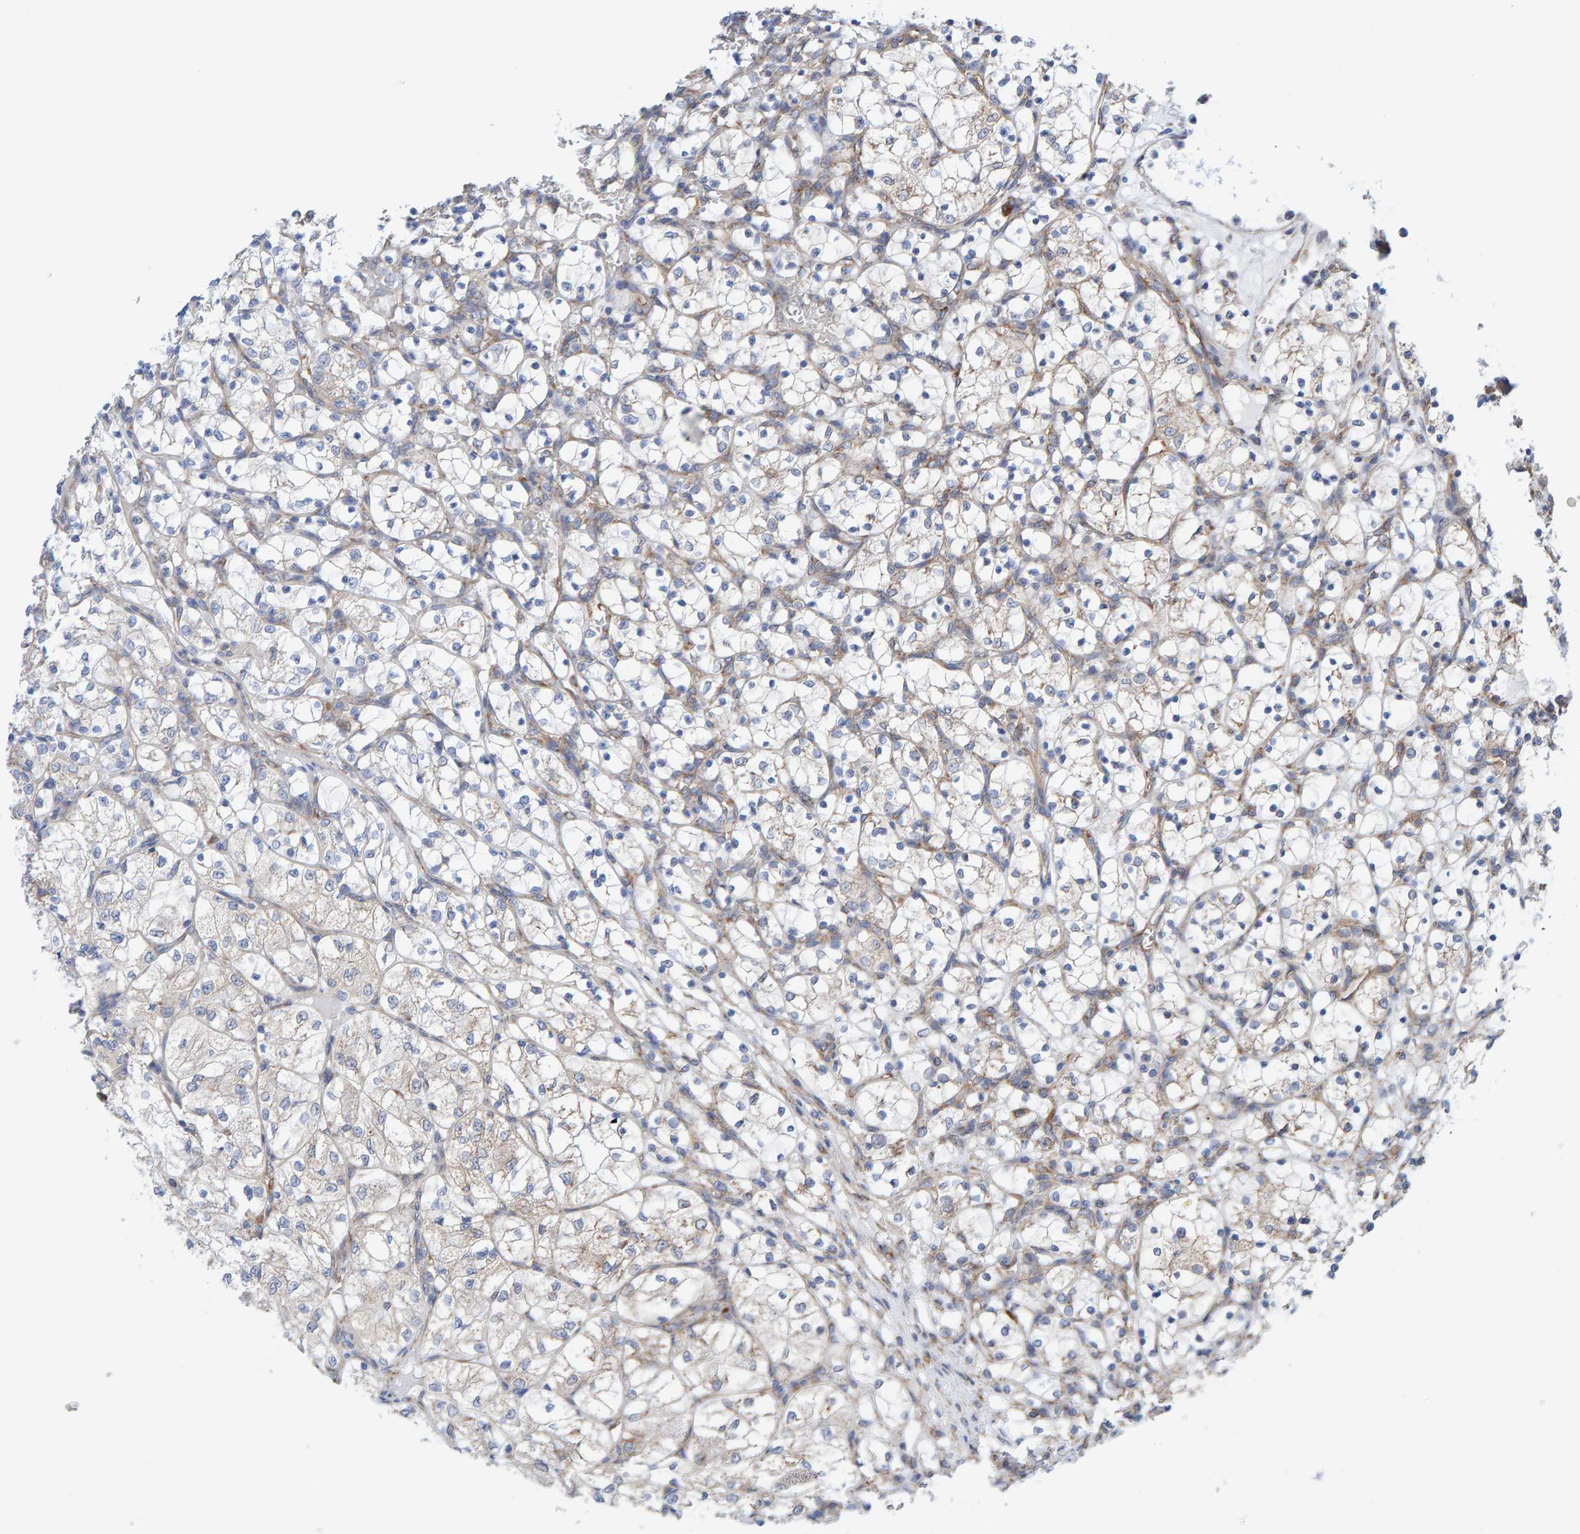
{"staining": {"intensity": "weak", "quantity": "<25%", "location": "cytoplasmic/membranous"}, "tissue": "renal cancer", "cell_type": "Tumor cells", "image_type": "cancer", "snomed": [{"axis": "morphology", "description": "Adenocarcinoma, NOS"}, {"axis": "topography", "description": "Kidney"}], "caption": "This is an IHC image of human renal adenocarcinoma. There is no positivity in tumor cells.", "gene": "CDK5RAP3", "patient": {"sex": "female", "age": 69}}